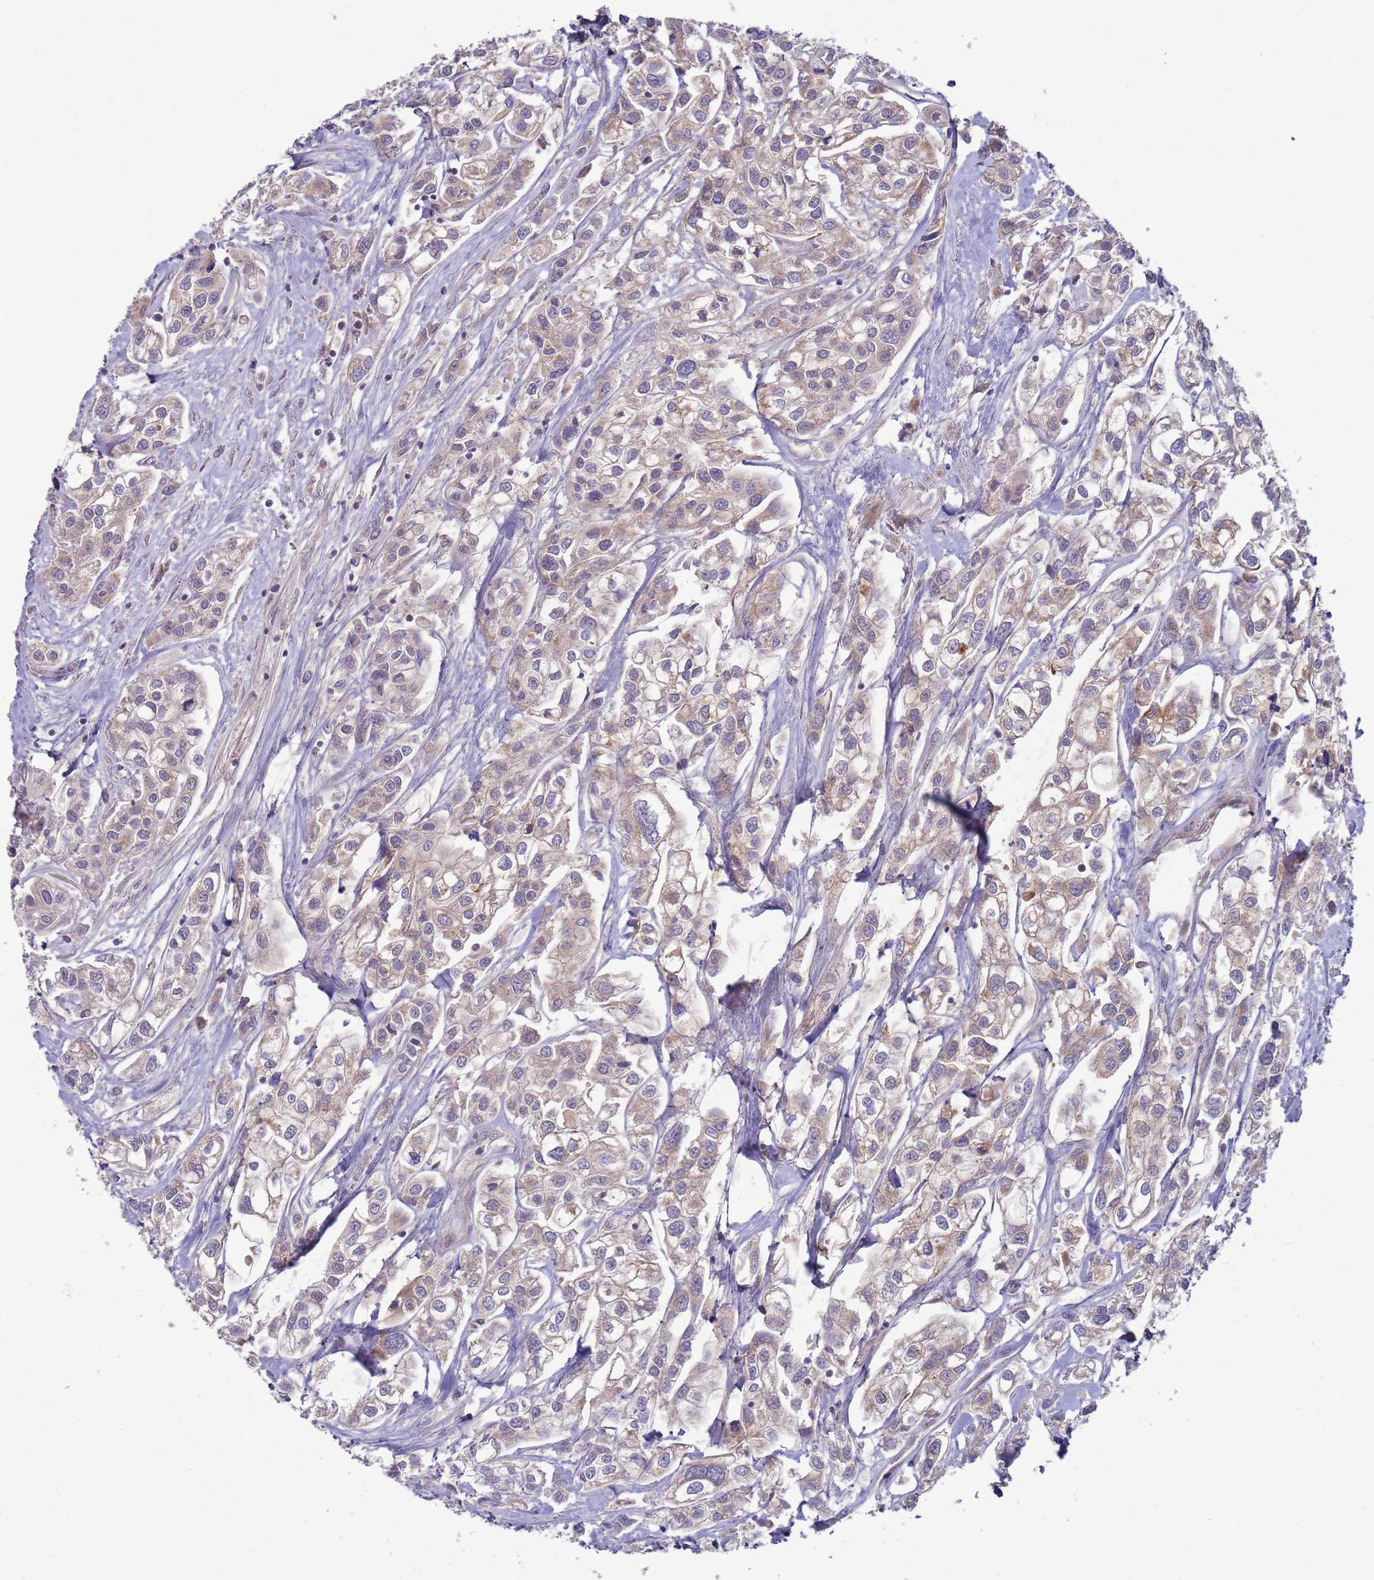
{"staining": {"intensity": "weak", "quantity": "<25%", "location": "cytoplasmic/membranous"}, "tissue": "urothelial cancer", "cell_type": "Tumor cells", "image_type": "cancer", "snomed": [{"axis": "morphology", "description": "Urothelial carcinoma, High grade"}, {"axis": "topography", "description": "Urinary bladder"}], "caption": "Tumor cells are negative for protein expression in human high-grade urothelial carcinoma.", "gene": "UQCRQ", "patient": {"sex": "male", "age": 67}}